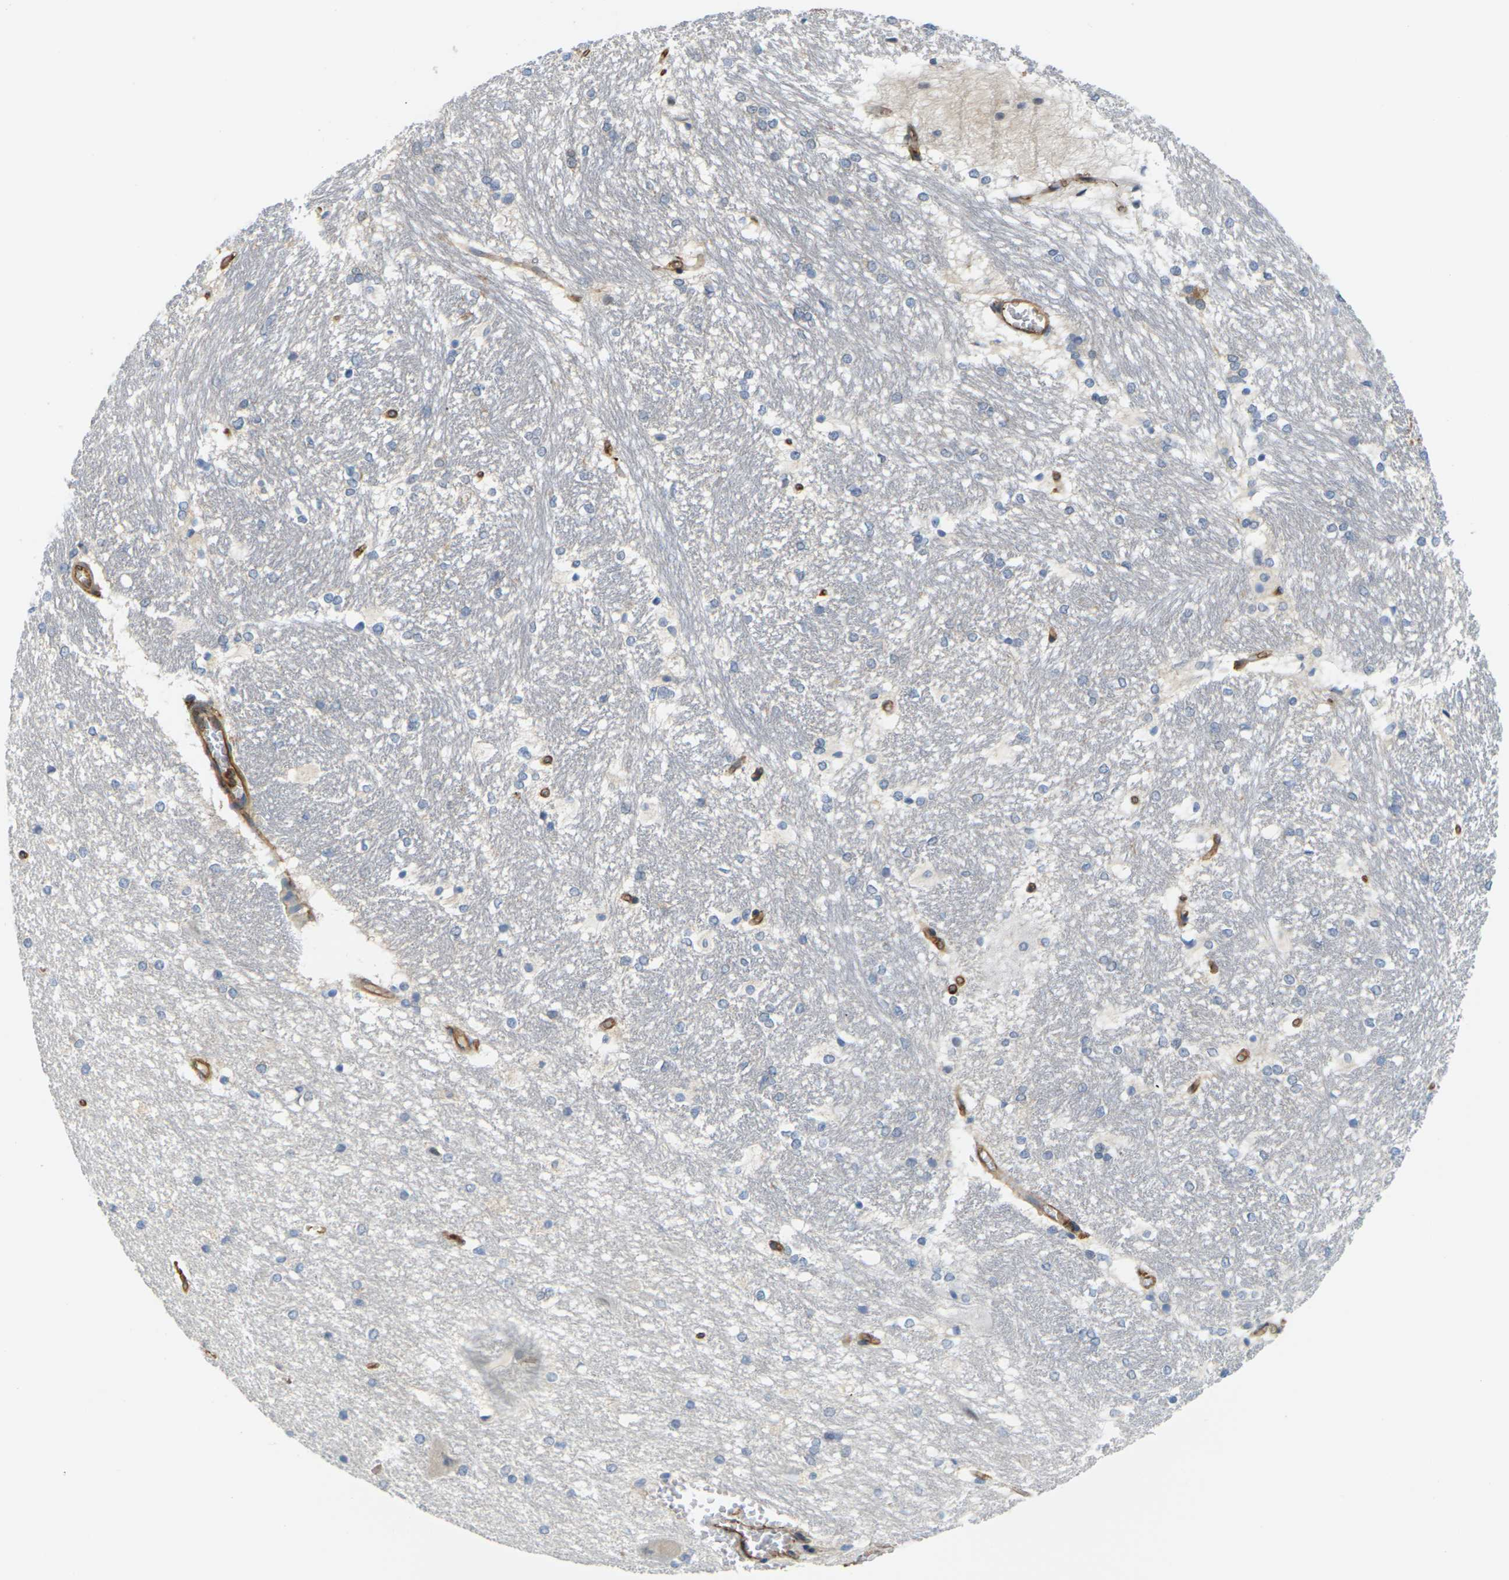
{"staining": {"intensity": "negative", "quantity": "none", "location": "none"}, "tissue": "hippocampus", "cell_type": "Glial cells", "image_type": "normal", "snomed": [{"axis": "morphology", "description": "Normal tissue, NOS"}, {"axis": "topography", "description": "Hippocampus"}], "caption": "Immunohistochemistry (IHC) photomicrograph of benign hippocampus: human hippocampus stained with DAB shows no significant protein positivity in glial cells.", "gene": "IQGAP1", "patient": {"sex": "female", "age": 19}}